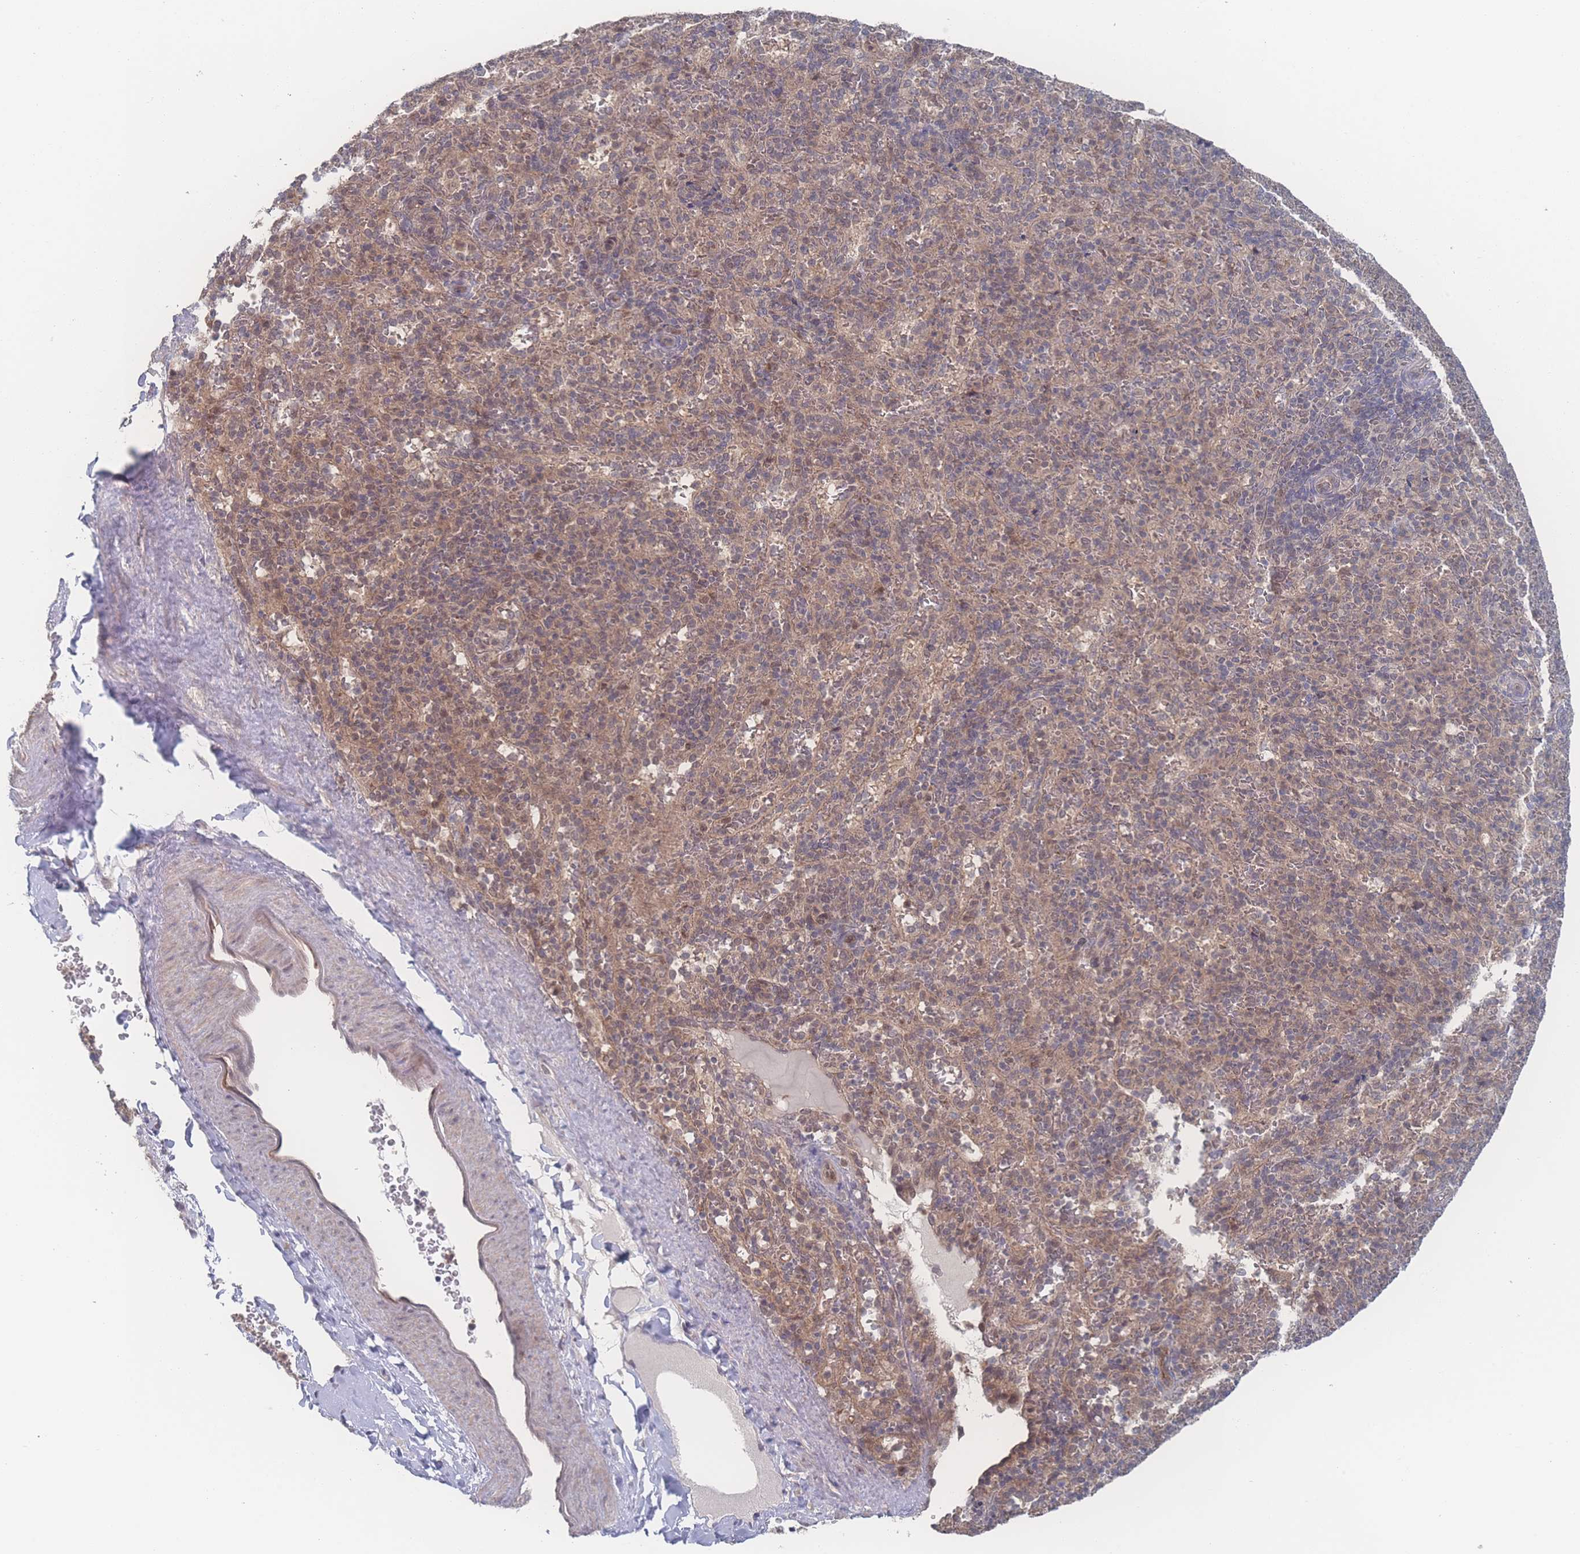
{"staining": {"intensity": "weak", "quantity": "25%-75%", "location": "cytoplasmic/membranous,nuclear"}, "tissue": "spleen", "cell_type": "Cells in red pulp", "image_type": "normal", "snomed": [{"axis": "morphology", "description": "Normal tissue, NOS"}, {"axis": "topography", "description": "Spleen"}], "caption": "Protein expression analysis of normal human spleen reveals weak cytoplasmic/membranous,nuclear expression in approximately 25%-75% of cells in red pulp. The staining is performed using DAB (3,3'-diaminobenzidine) brown chromogen to label protein expression. The nuclei are counter-stained blue using hematoxylin.", "gene": "NBEAL1", "patient": {"sex": "female", "age": 21}}